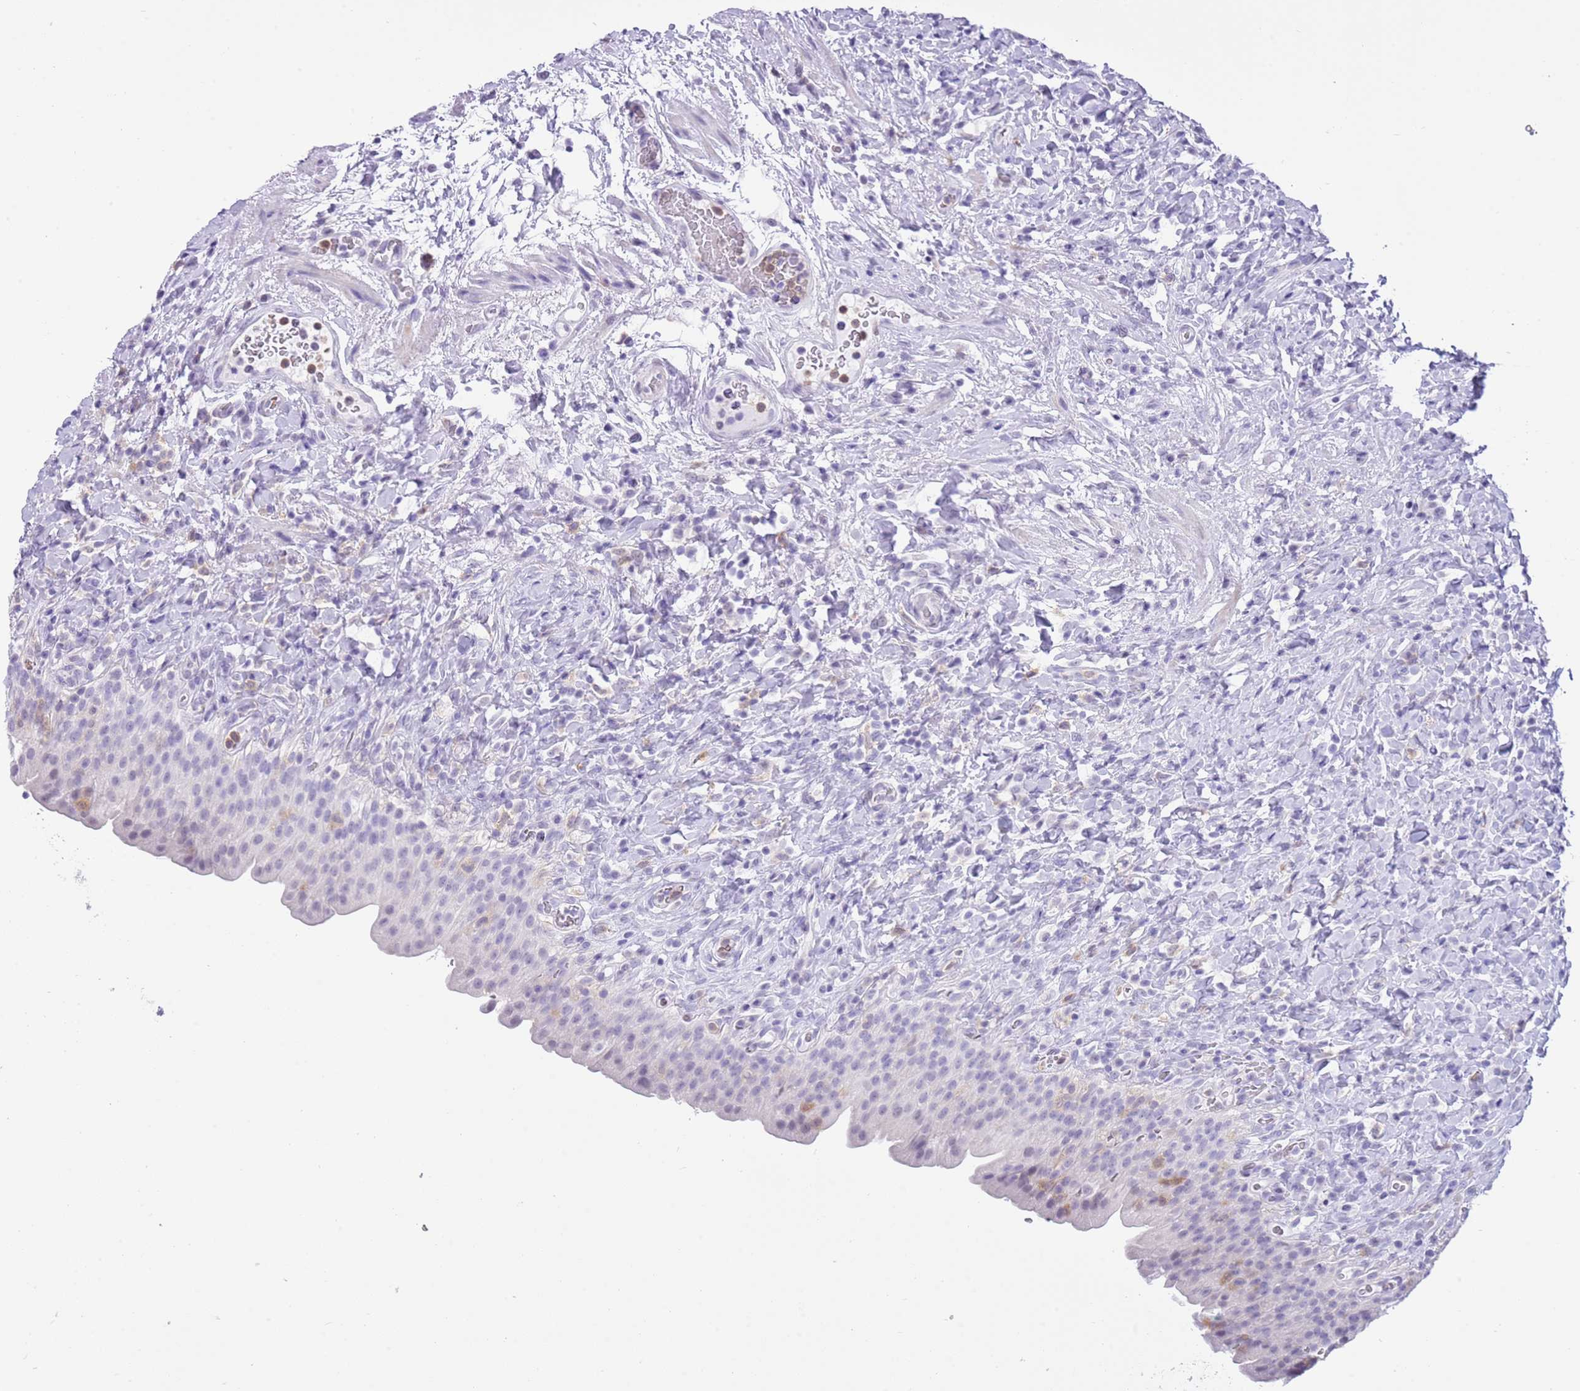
{"staining": {"intensity": "negative", "quantity": "none", "location": "none"}, "tissue": "urinary bladder", "cell_type": "Urothelial cells", "image_type": "normal", "snomed": [{"axis": "morphology", "description": "Normal tissue, NOS"}, {"axis": "morphology", "description": "Inflammation, NOS"}, {"axis": "topography", "description": "Urinary bladder"}], "caption": "Immunohistochemistry (IHC) photomicrograph of benign urinary bladder: urinary bladder stained with DAB (3,3'-diaminobenzidine) reveals no significant protein staining in urothelial cells.", "gene": "PPP1R17", "patient": {"sex": "male", "age": 64}}